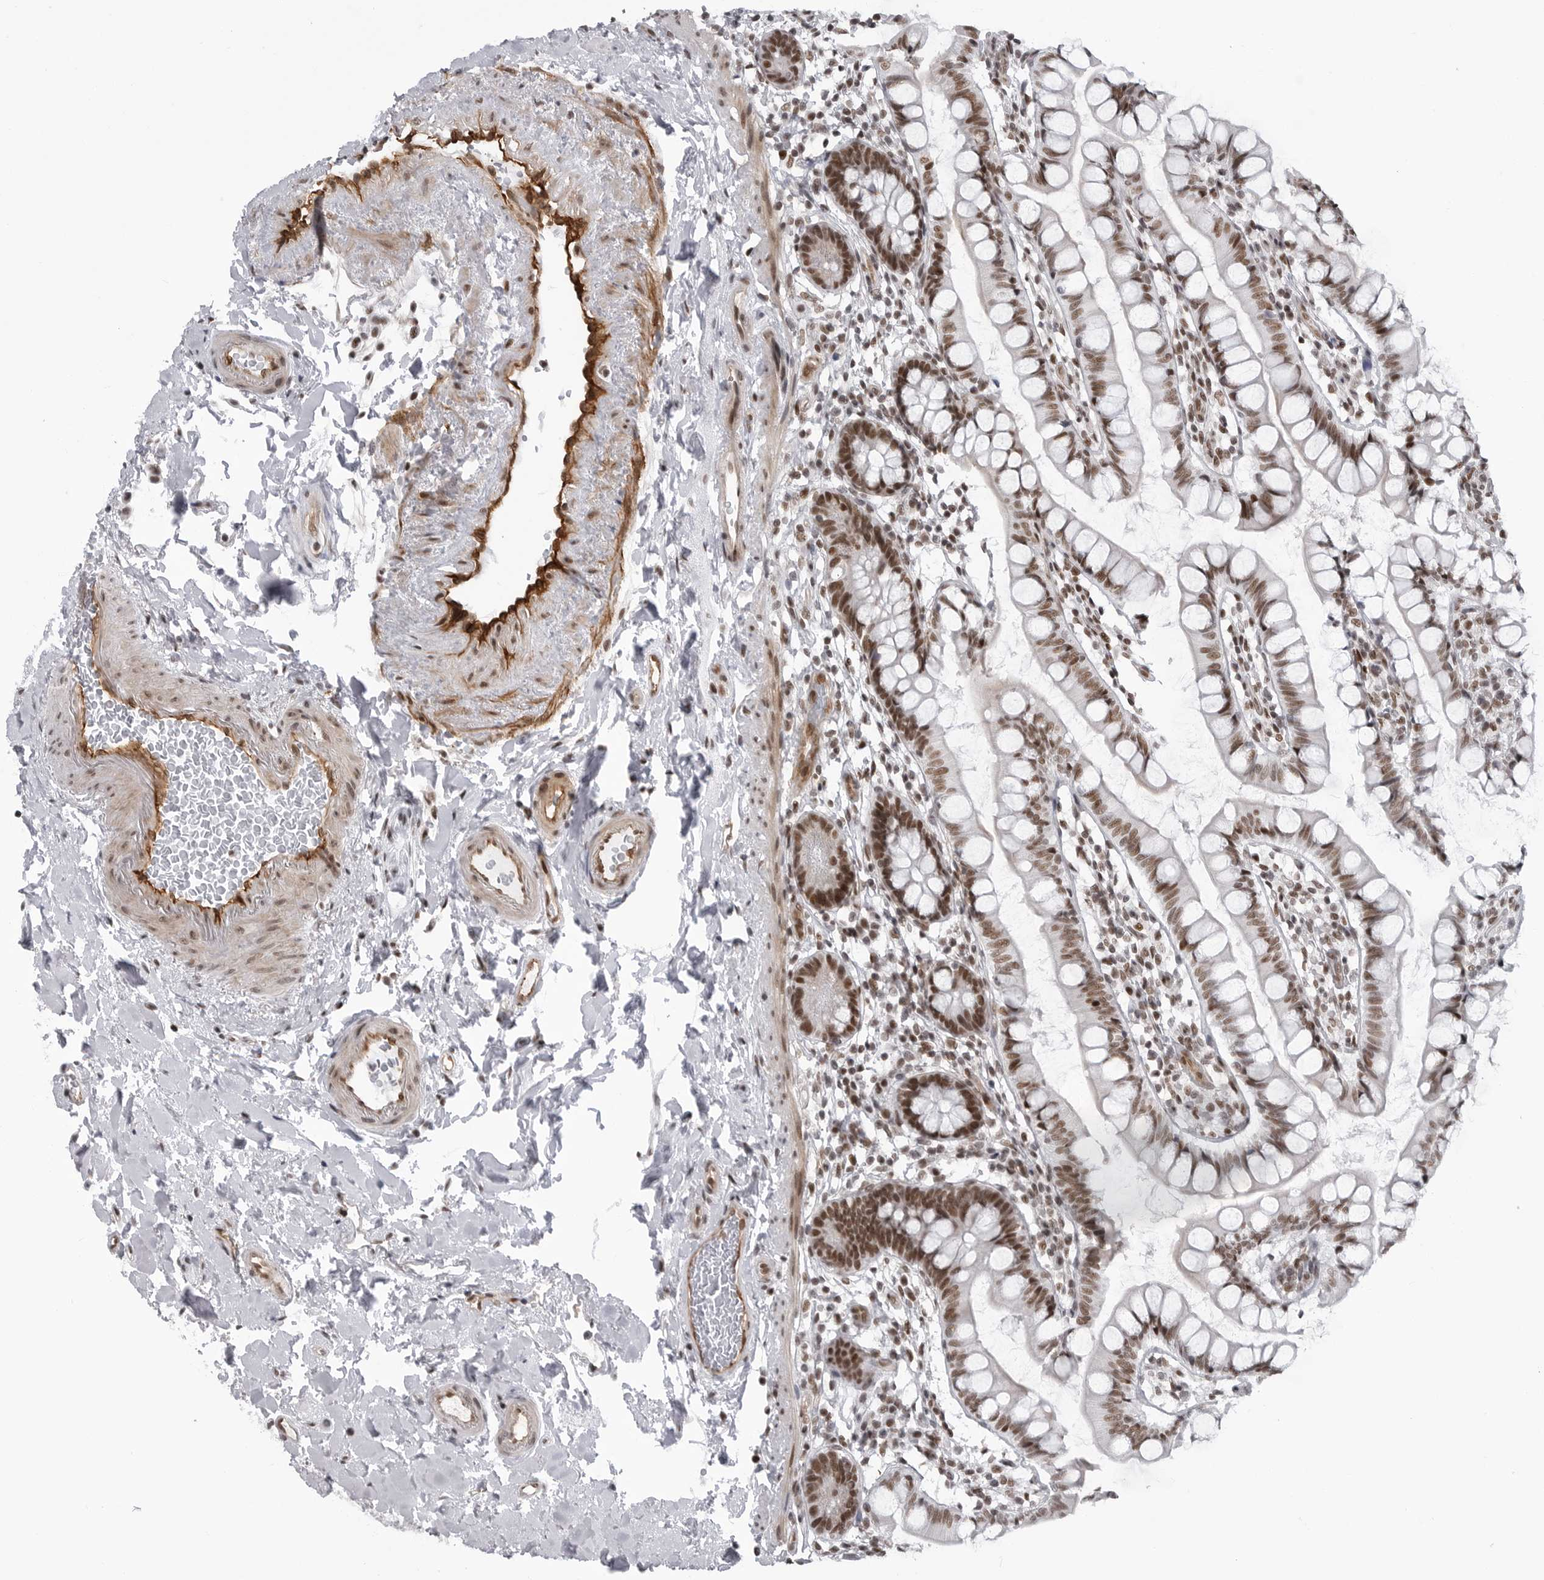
{"staining": {"intensity": "moderate", "quantity": ">75%", "location": "nuclear"}, "tissue": "small intestine", "cell_type": "Glandular cells", "image_type": "normal", "snomed": [{"axis": "morphology", "description": "Normal tissue, NOS"}, {"axis": "topography", "description": "Small intestine"}], "caption": "Protein analysis of unremarkable small intestine exhibits moderate nuclear expression in approximately >75% of glandular cells.", "gene": "RNF26", "patient": {"sex": "female", "age": 84}}